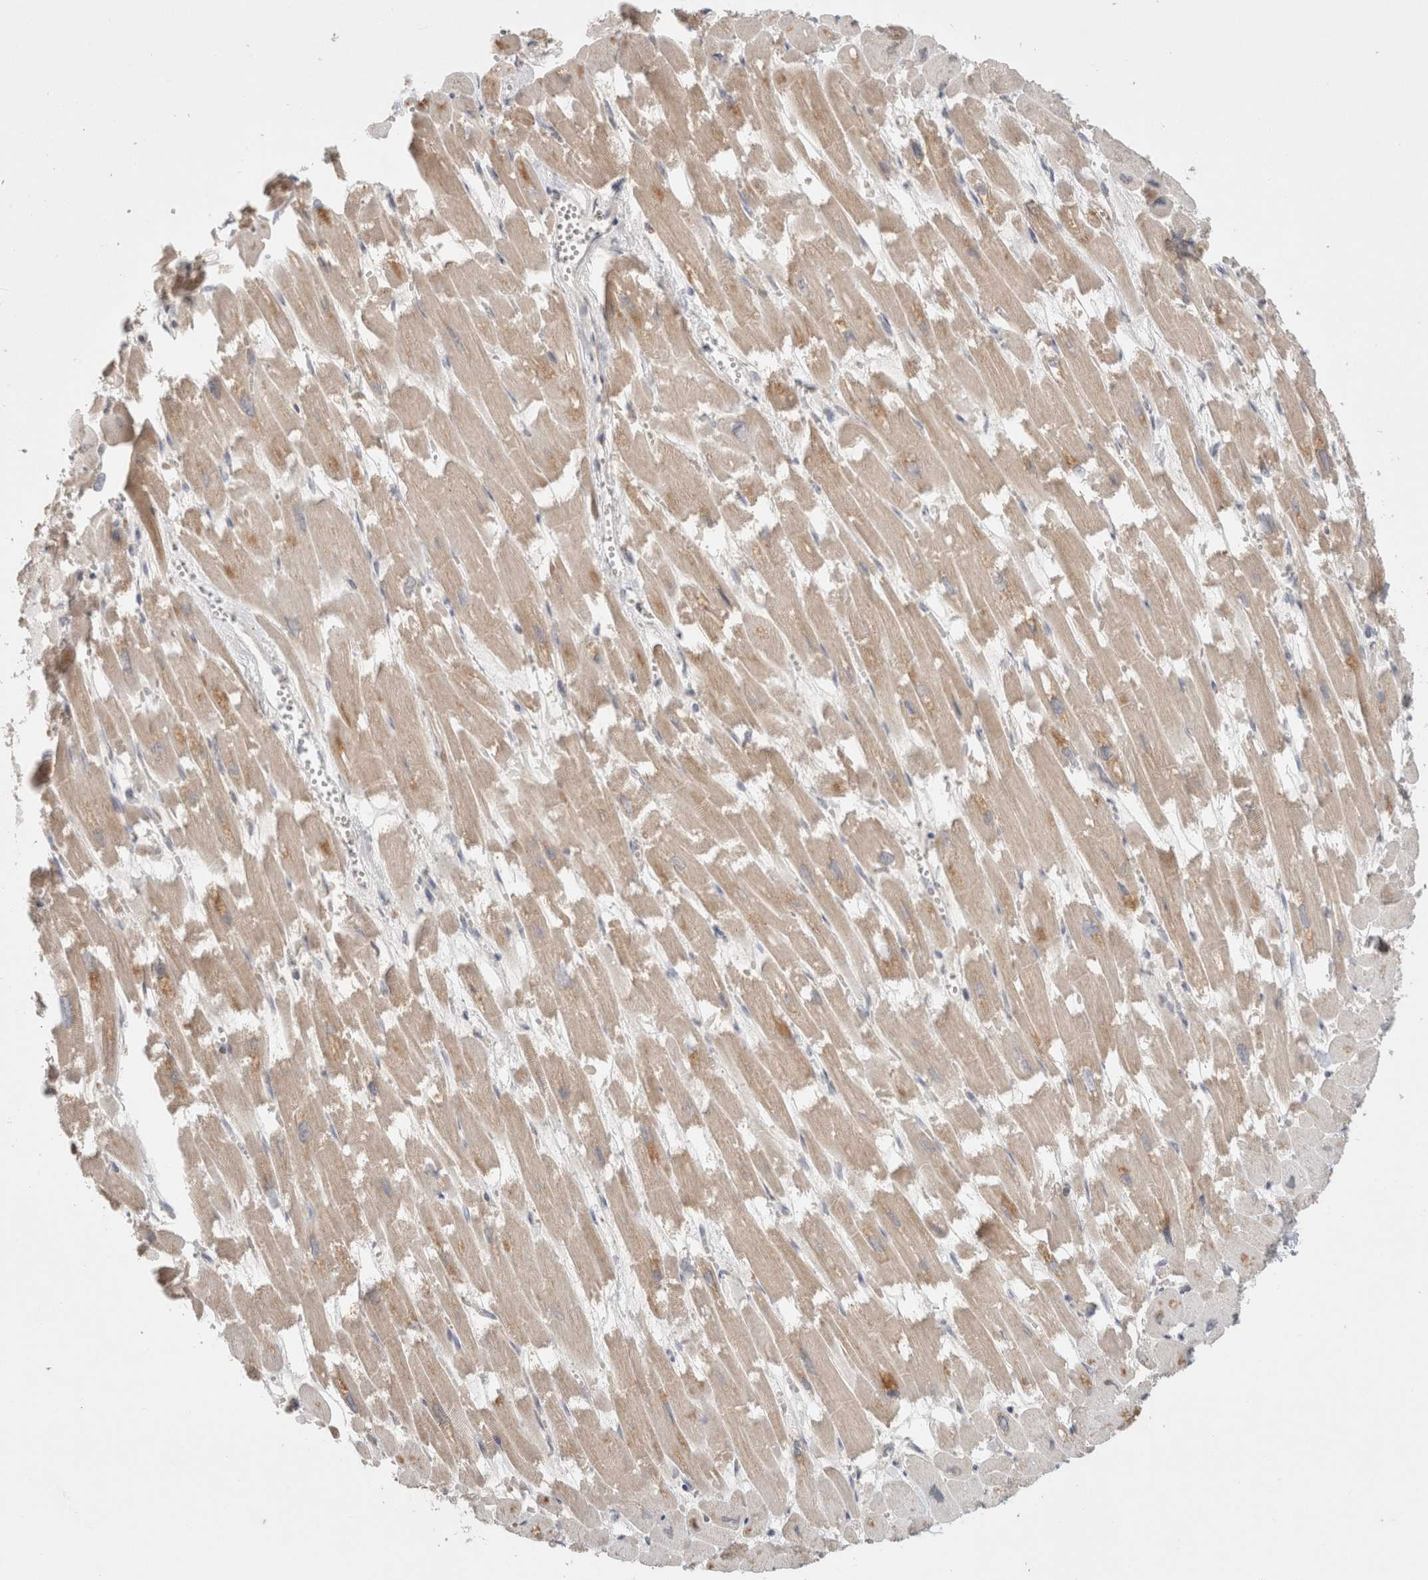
{"staining": {"intensity": "moderate", "quantity": ">75%", "location": "cytoplasmic/membranous"}, "tissue": "heart muscle", "cell_type": "Cardiomyocytes", "image_type": "normal", "snomed": [{"axis": "morphology", "description": "Normal tissue, NOS"}, {"axis": "topography", "description": "Heart"}], "caption": "High-power microscopy captured an IHC micrograph of unremarkable heart muscle, revealing moderate cytoplasmic/membranous expression in about >75% of cardiomyocytes.", "gene": "HROB", "patient": {"sex": "male", "age": 54}}